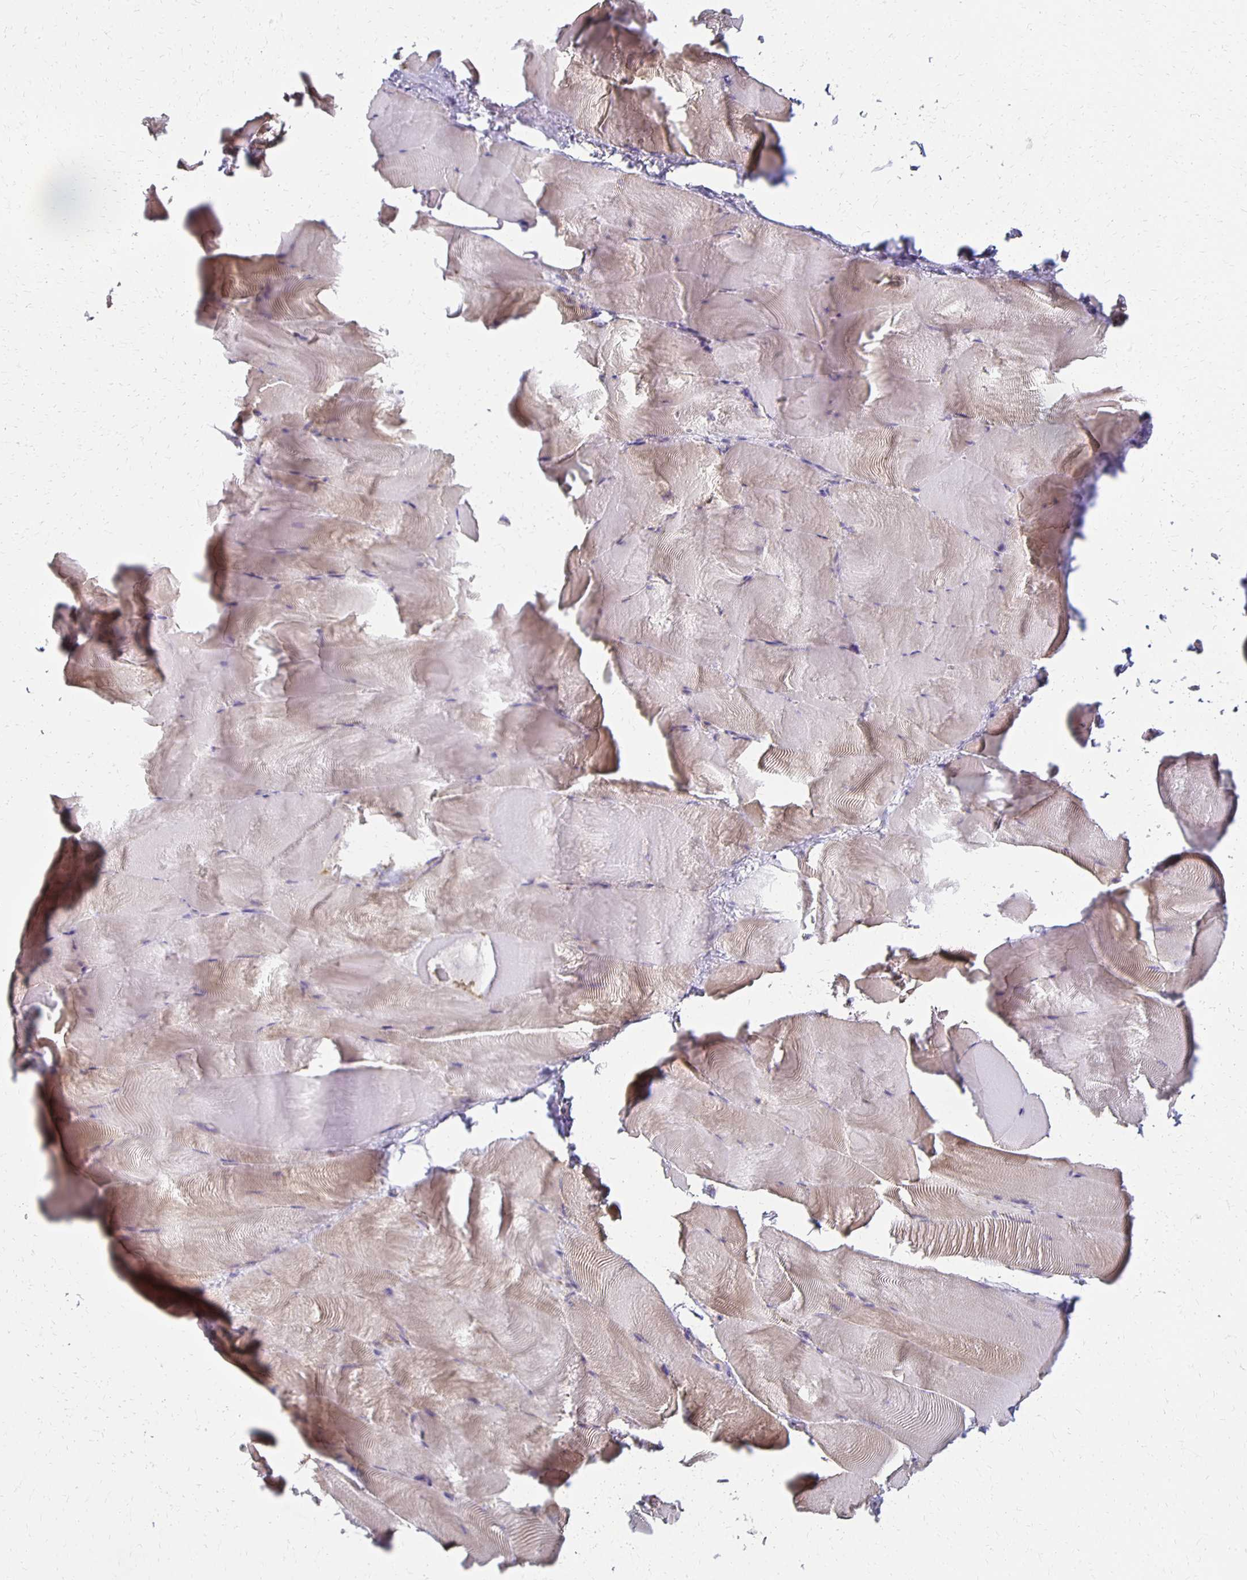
{"staining": {"intensity": "weak", "quantity": "<25%", "location": "cytoplasmic/membranous"}, "tissue": "skeletal muscle", "cell_type": "Myocytes", "image_type": "normal", "snomed": [{"axis": "morphology", "description": "Normal tissue, NOS"}, {"axis": "topography", "description": "Skeletal muscle"}], "caption": "This is a photomicrograph of immunohistochemistry staining of normal skeletal muscle, which shows no expression in myocytes. (DAB (3,3'-diaminobenzidine) immunohistochemistry (IHC) visualized using brightfield microscopy, high magnification).", "gene": "GPX4", "patient": {"sex": "female", "age": 64}}